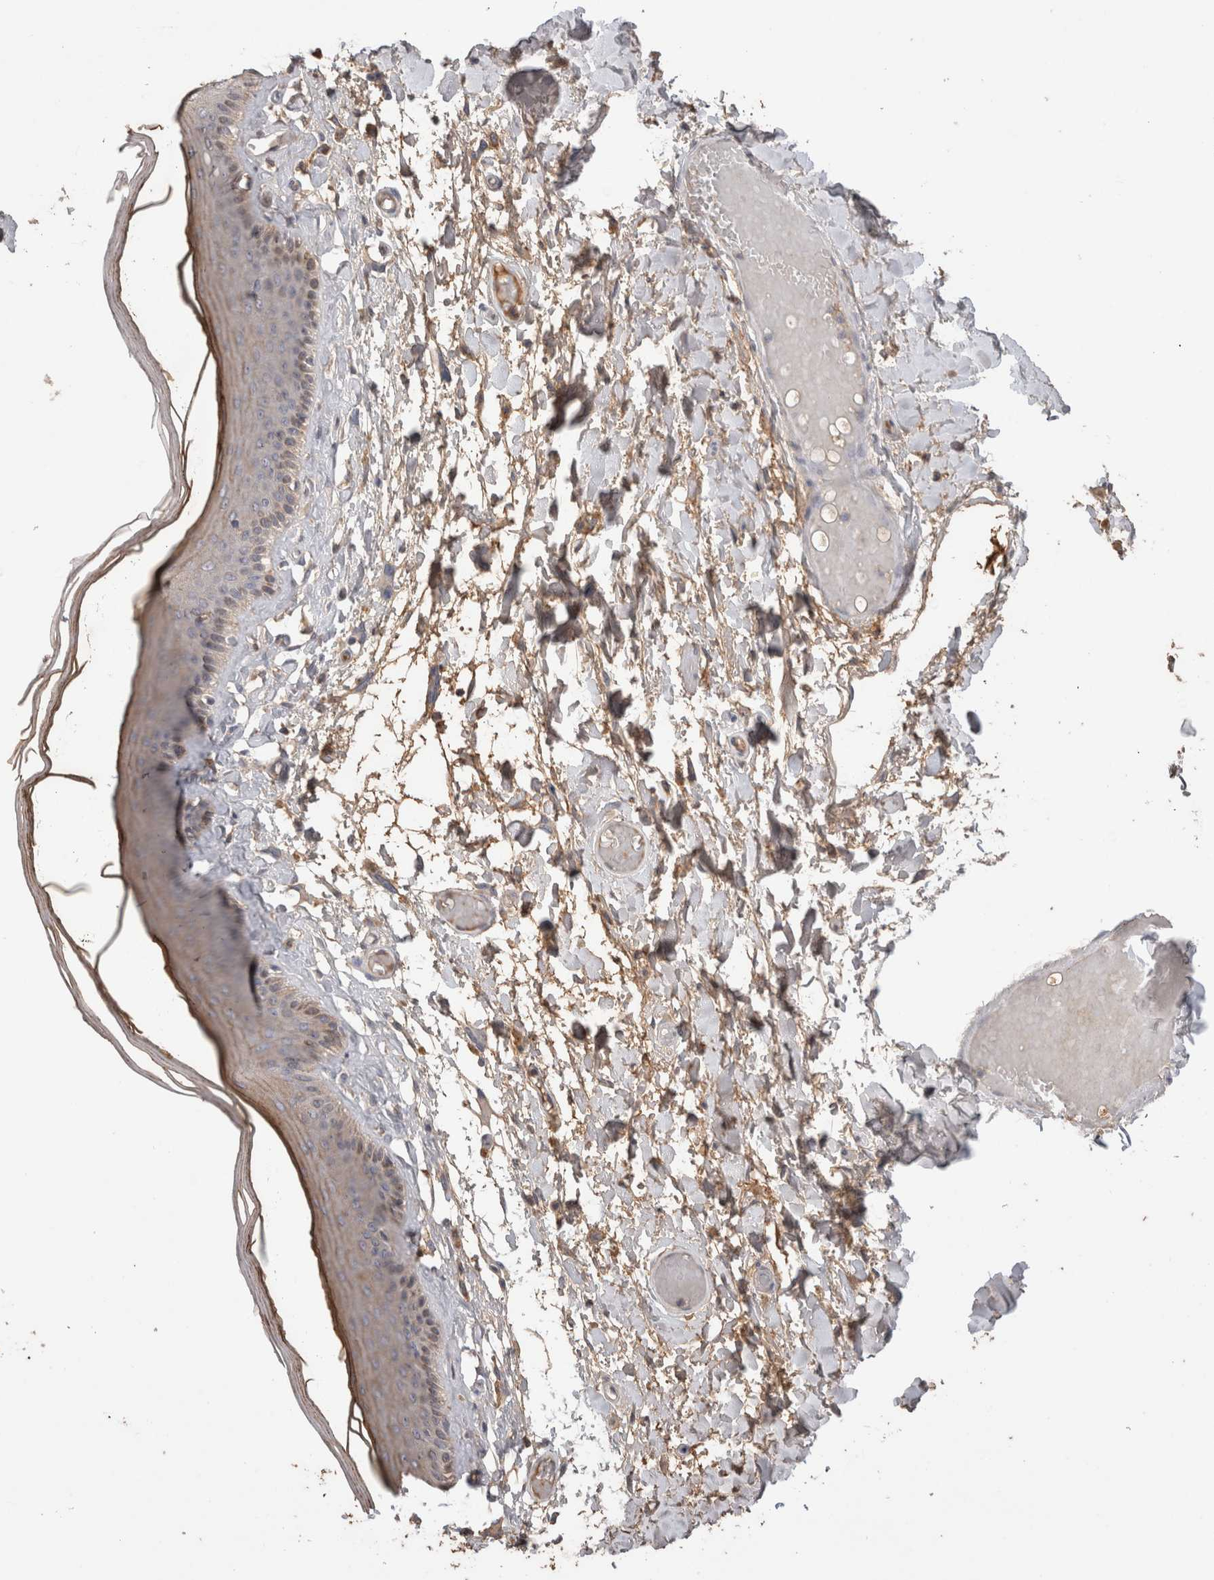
{"staining": {"intensity": "moderate", "quantity": "25%-75%", "location": "cytoplasmic/membranous"}, "tissue": "skin", "cell_type": "Epidermal cells", "image_type": "normal", "snomed": [{"axis": "morphology", "description": "Normal tissue, NOS"}, {"axis": "topography", "description": "Vulva"}], "caption": "A brown stain highlights moderate cytoplasmic/membranous staining of a protein in epidermal cells of benign skin. The protein is stained brown, and the nuclei are stained in blue (DAB (3,3'-diaminobenzidine) IHC with brightfield microscopy, high magnification).", "gene": "PPP3CC", "patient": {"sex": "female", "age": 73}}